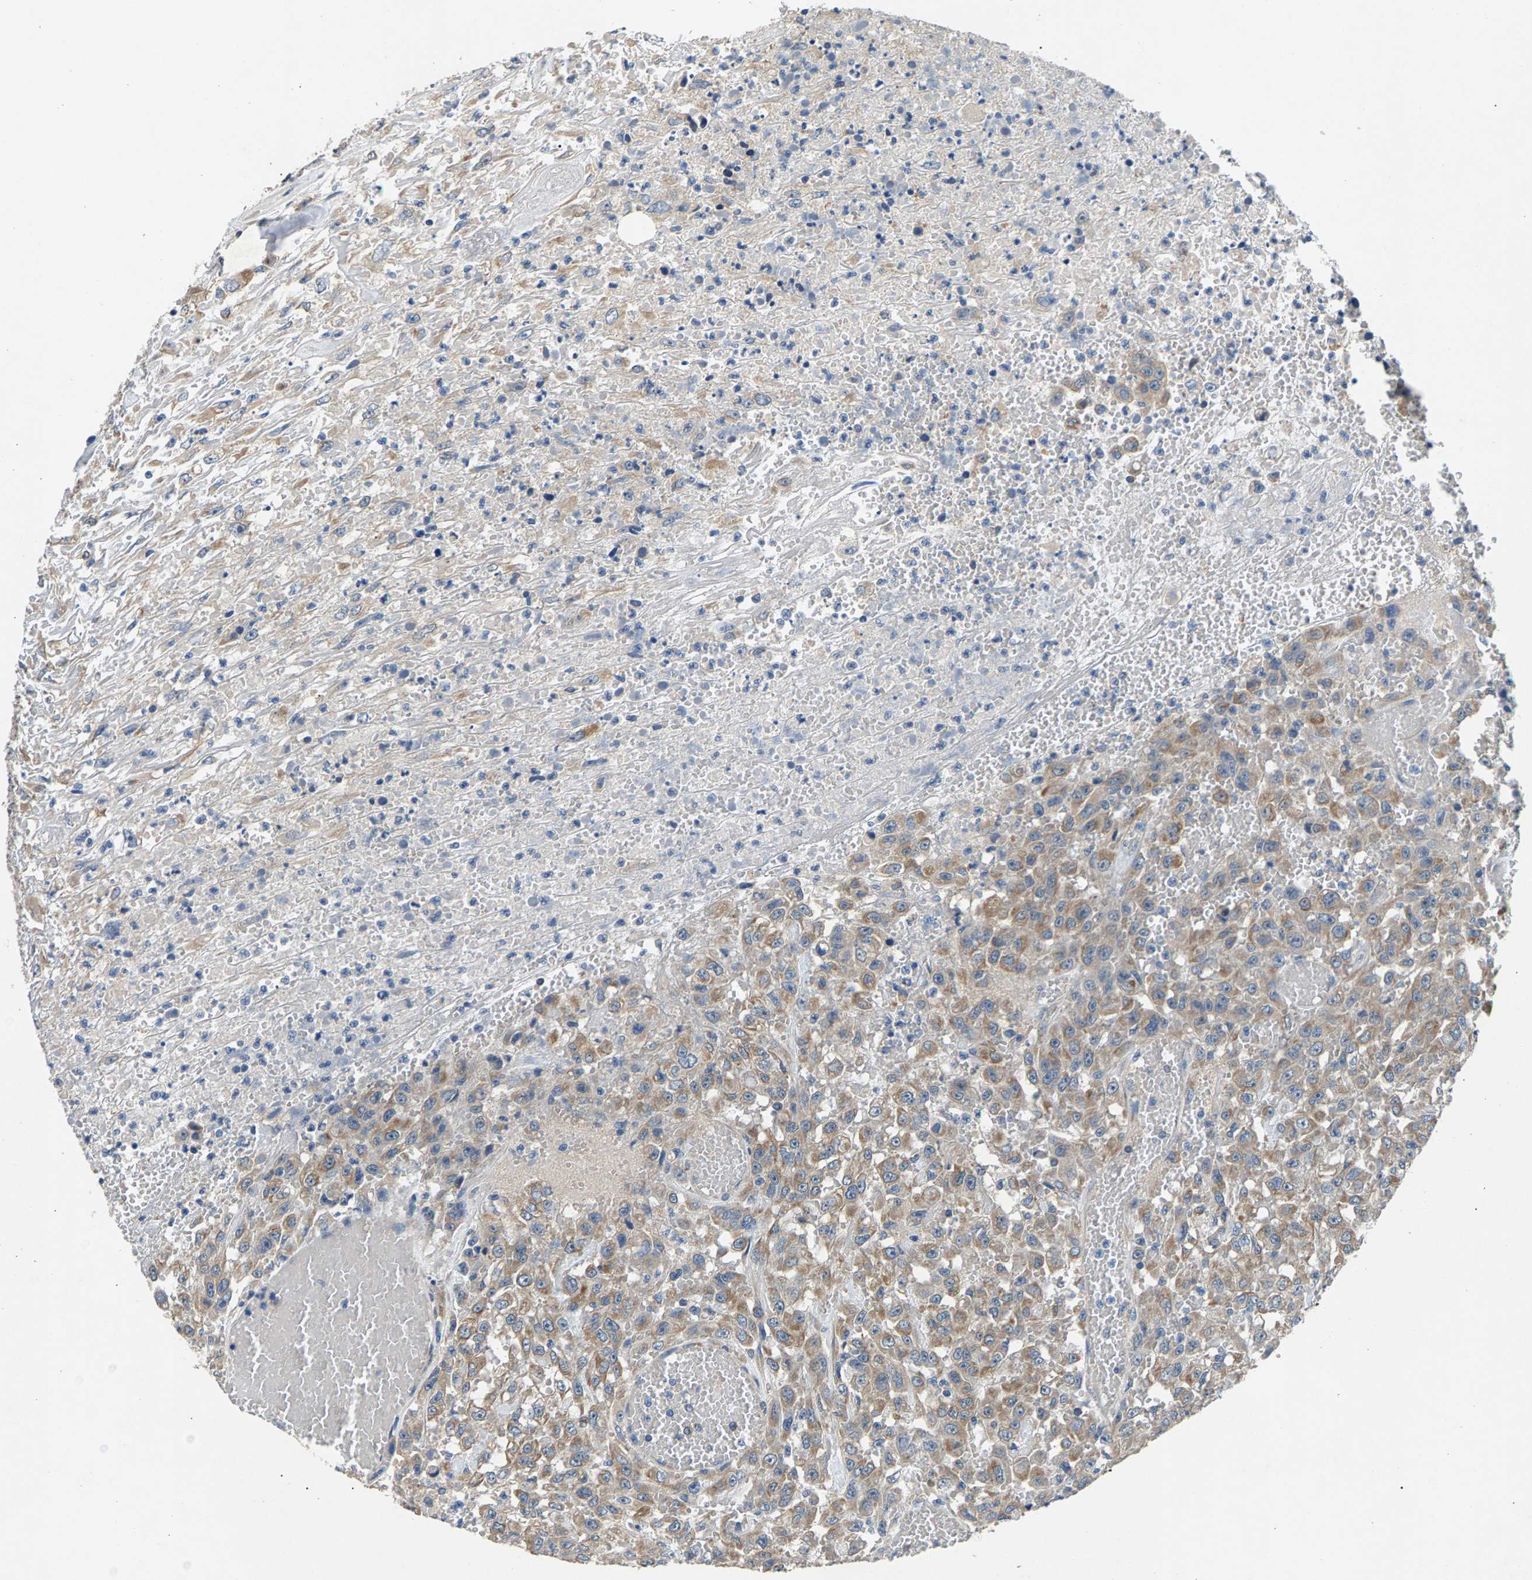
{"staining": {"intensity": "moderate", "quantity": ">75%", "location": "cytoplasmic/membranous"}, "tissue": "urothelial cancer", "cell_type": "Tumor cells", "image_type": "cancer", "snomed": [{"axis": "morphology", "description": "Urothelial carcinoma, High grade"}, {"axis": "topography", "description": "Urinary bladder"}], "caption": "DAB (3,3'-diaminobenzidine) immunohistochemical staining of high-grade urothelial carcinoma exhibits moderate cytoplasmic/membranous protein staining in about >75% of tumor cells.", "gene": "NT5C", "patient": {"sex": "male", "age": 46}}